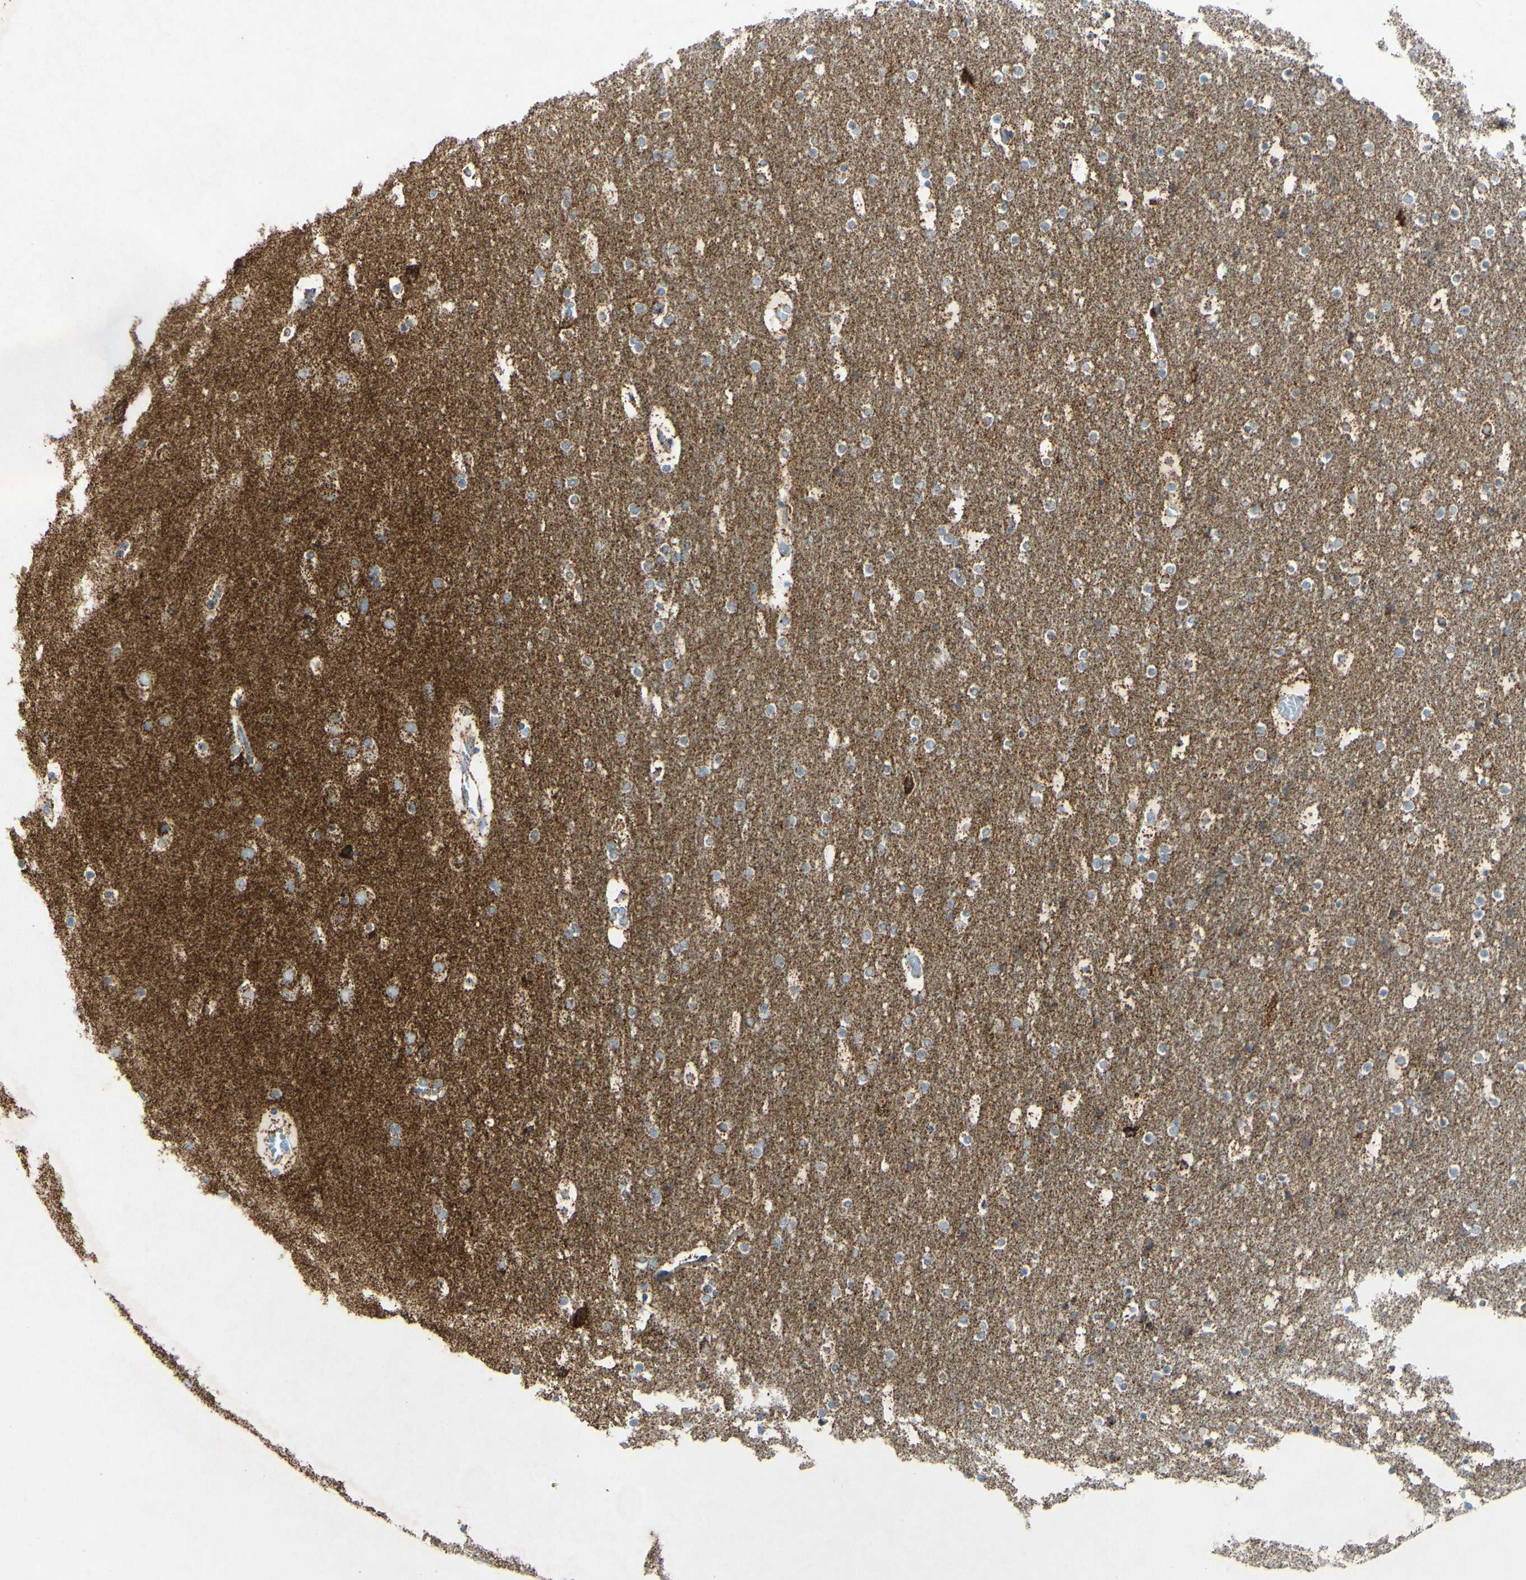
{"staining": {"intensity": "weak", "quantity": "25%-75%", "location": "cytoplasmic/membranous"}, "tissue": "cerebral cortex", "cell_type": "Endothelial cells", "image_type": "normal", "snomed": [{"axis": "morphology", "description": "Normal tissue, NOS"}, {"axis": "topography", "description": "Cerebral cortex"}], "caption": "Immunohistochemistry staining of normal cerebral cortex, which displays low levels of weak cytoplasmic/membranous expression in approximately 25%-75% of endothelial cells indicating weak cytoplasmic/membranous protein positivity. The staining was performed using DAB (3,3'-diaminobenzidine) (brown) for protein detection and nuclei were counterstained in hematoxylin (blue).", "gene": "OXCT1", "patient": {"sex": "male", "age": 57}}